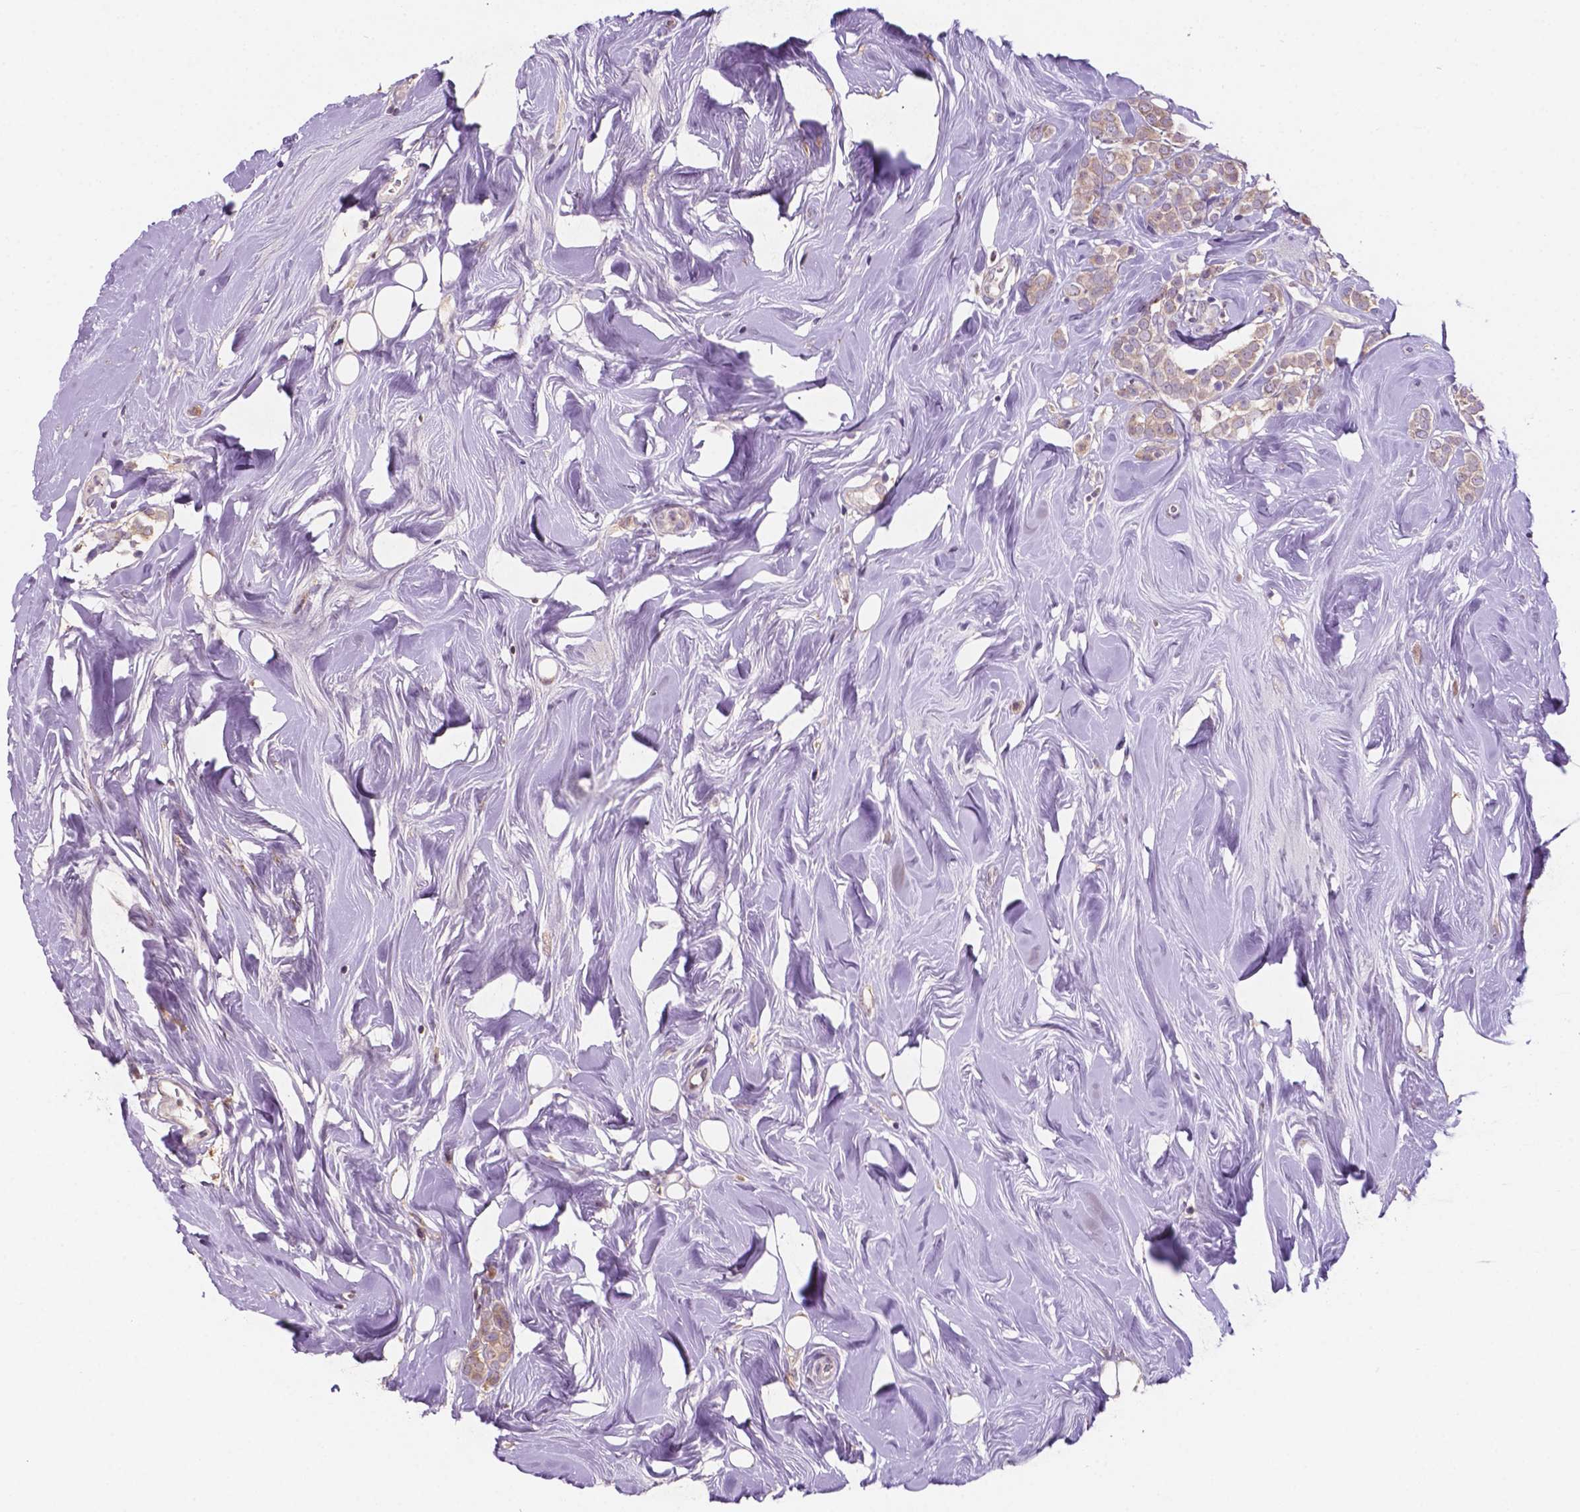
{"staining": {"intensity": "weak", "quantity": "<25%", "location": "cytoplasmic/membranous"}, "tissue": "breast cancer", "cell_type": "Tumor cells", "image_type": "cancer", "snomed": [{"axis": "morphology", "description": "Lobular carcinoma"}, {"axis": "topography", "description": "Breast"}], "caption": "Immunohistochemical staining of breast lobular carcinoma reveals no significant positivity in tumor cells. (Immunohistochemistry, brightfield microscopy, high magnification).", "gene": "MKRN2OS", "patient": {"sex": "female", "age": 49}}